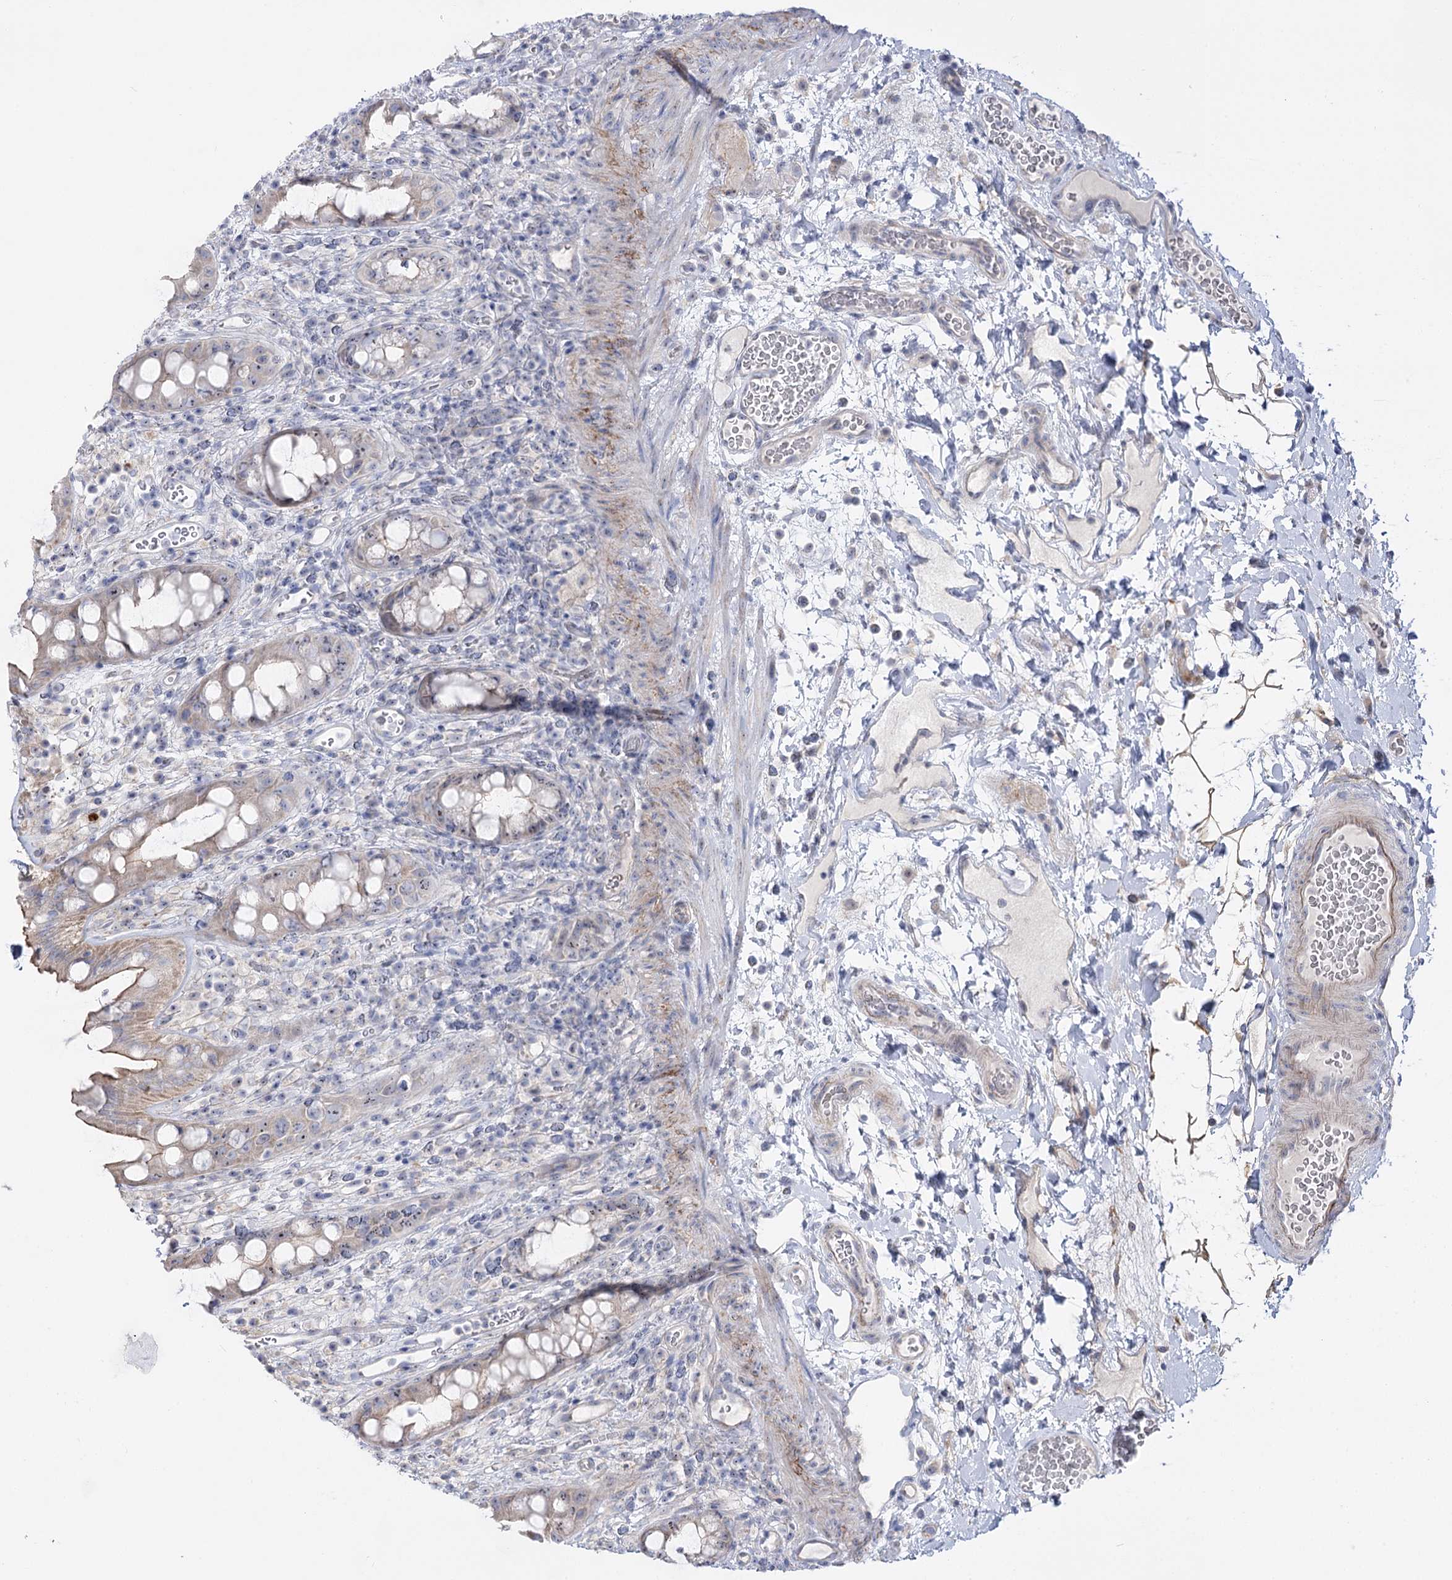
{"staining": {"intensity": "moderate", "quantity": "<25%", "location": "cytoplasmic/membranous,nuclear"}, "tissue": "rectum", "cell_type": "Glandular cells", "image_type": "normal", "snomed": [{"axis": "morphology", "description": "Normal tissue, NOS"}, {"axis": "topography", "description": "Rectum"}], "caption": "The photomicrograph displays a brown stain indicating the presence of a protein in the cytoplasmic/membranous,nuclear of glandular cells in rectum. (brown staining indicates protein expression, while blue staining denotes nuclei).", "gene": "SUOX", "patient": {"sex": "female", "age": 57}}